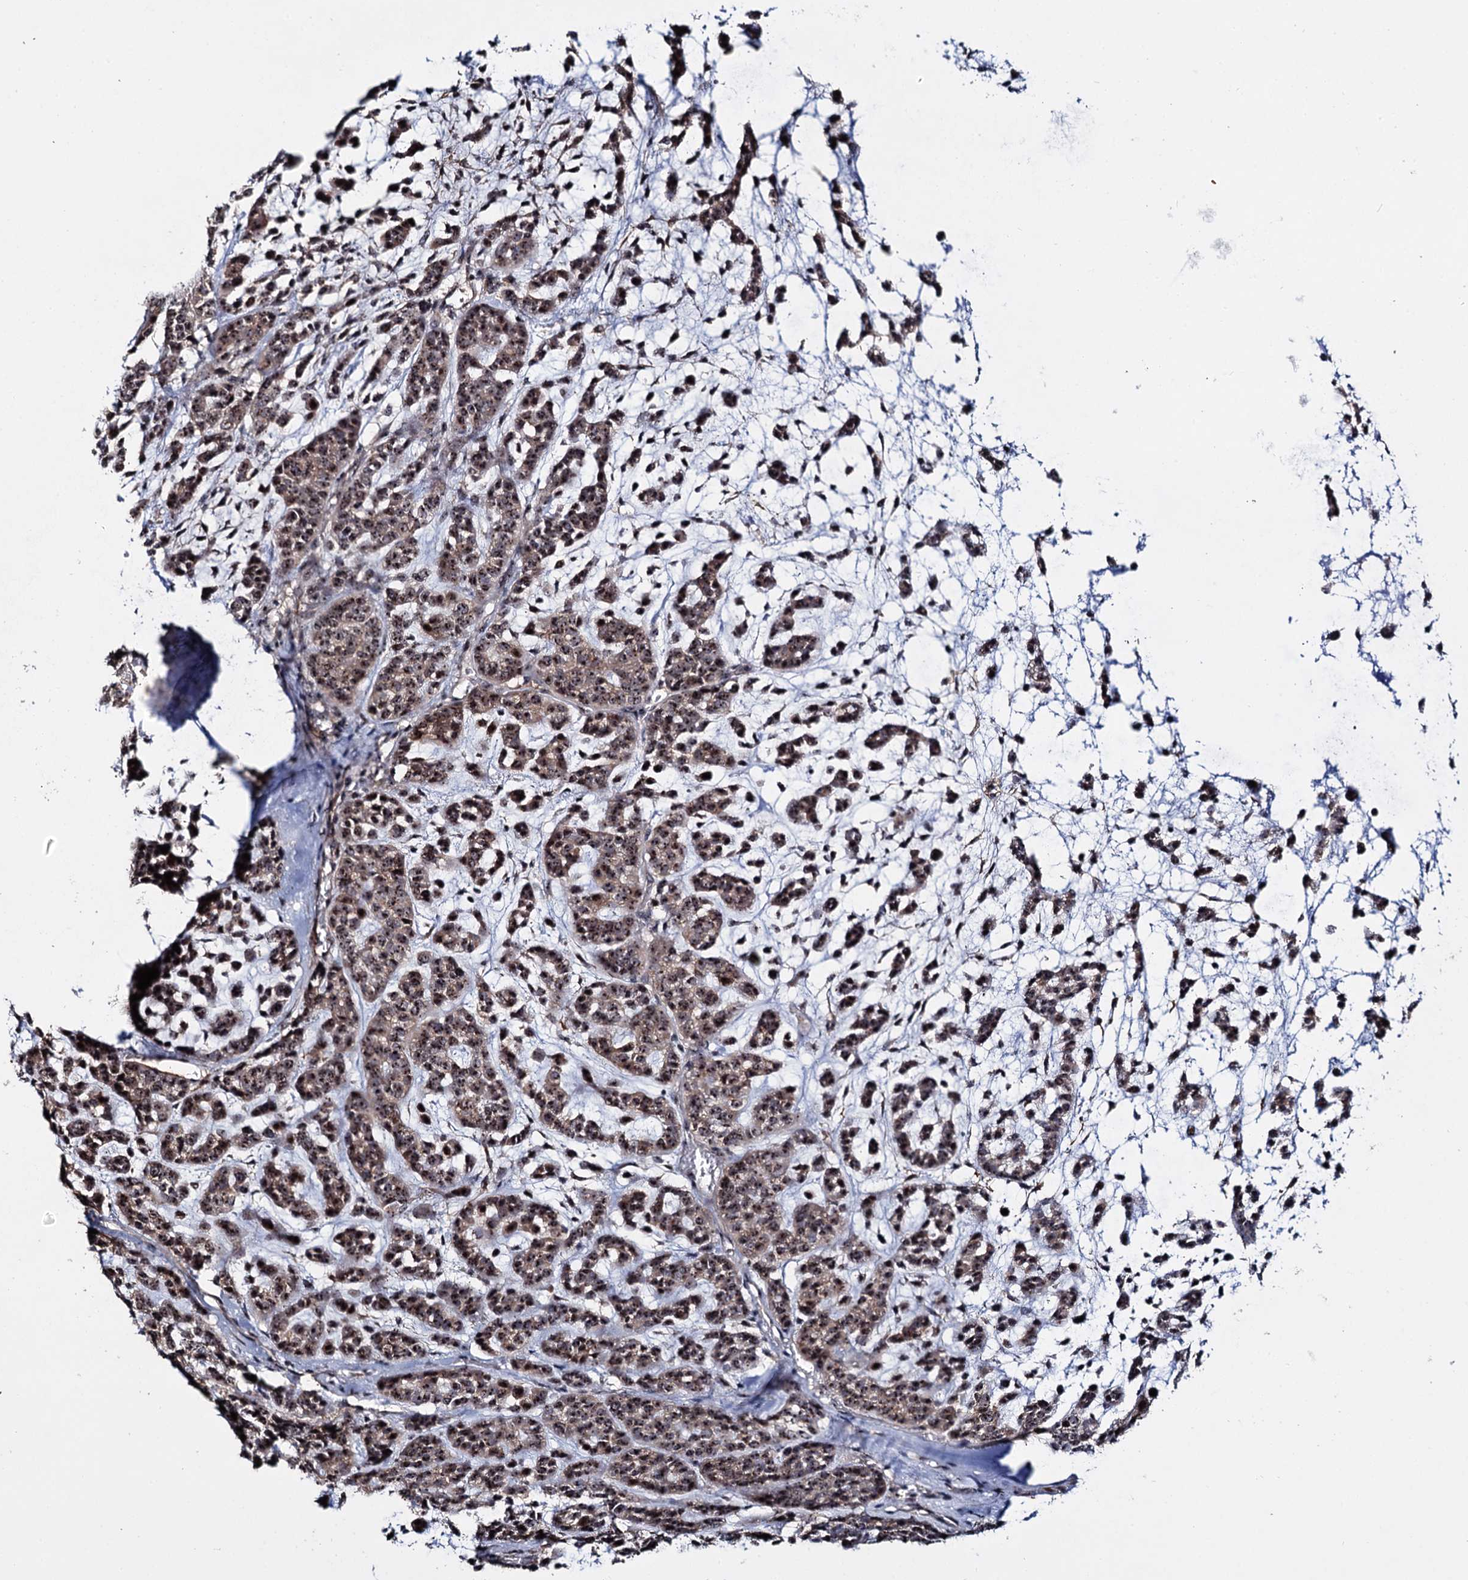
{"staining": {"intensity": "moderate", "quantity": ">75%", "location": "cytoplasmic/membranous,nuclear"}, "tissue": "head and neck cancer", "cell_type": "Tumor cells", "image_type": "cancer", "snomed": [{"axis": "morphology", "description": "Adenocarcinoma, NOS"}, {"axis": "morphology", "description": "Adenoma, NOS"}, {"axis": "topography", "description": "Head-Neck"}], "caption": "Brown immunohistochemical staining in human head and neck adenocarcinoma demonstrates moderate cytoplasmic/membranous and nuclear positivity in approximately >75% of tumor cells. (Brightfield microscopy of DAB IHC at high magnification).", "gene": "SUPT20H", "patient": {"sex": "female", "age": 55}}